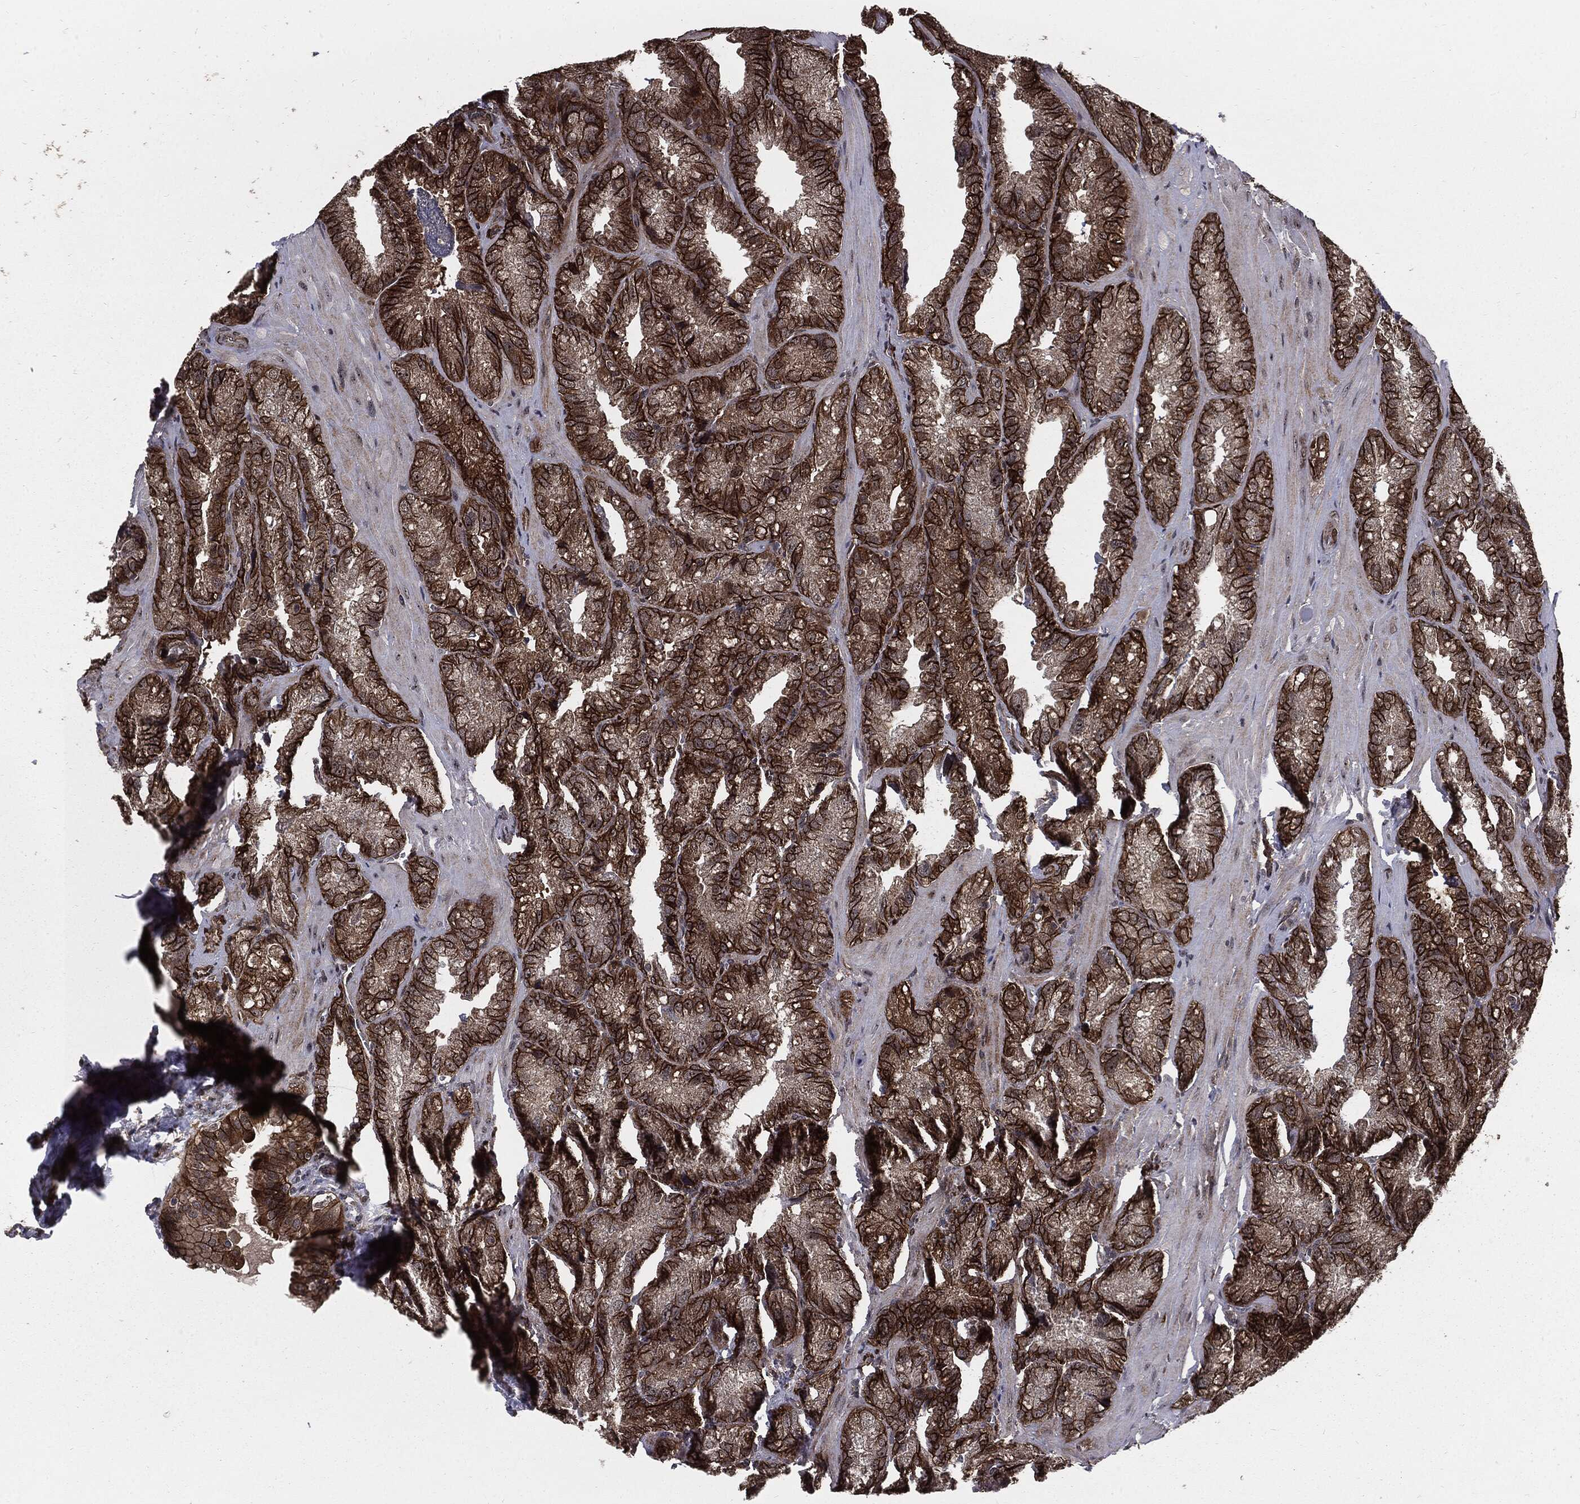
{"staining": {"intensity": "strong", "quantity": ">75%", "location": "cytoplasmic/membranous"}, "tissue": "seminal vesicle", "cell_type": "Glandular cells", "image_type": "normal", "snomed": [{"axis": "morphology", "description": "Normal tissue, NOS"}, {"axis": "topography", "description": "Seminal veicle"}], "caption": "Strong cytoplasmic/membranous expression is present in about >75% of glandular cells in normal seminal vesicle.", "gene": "PTPA", "patient": {"sex": "male", "age": 57}}